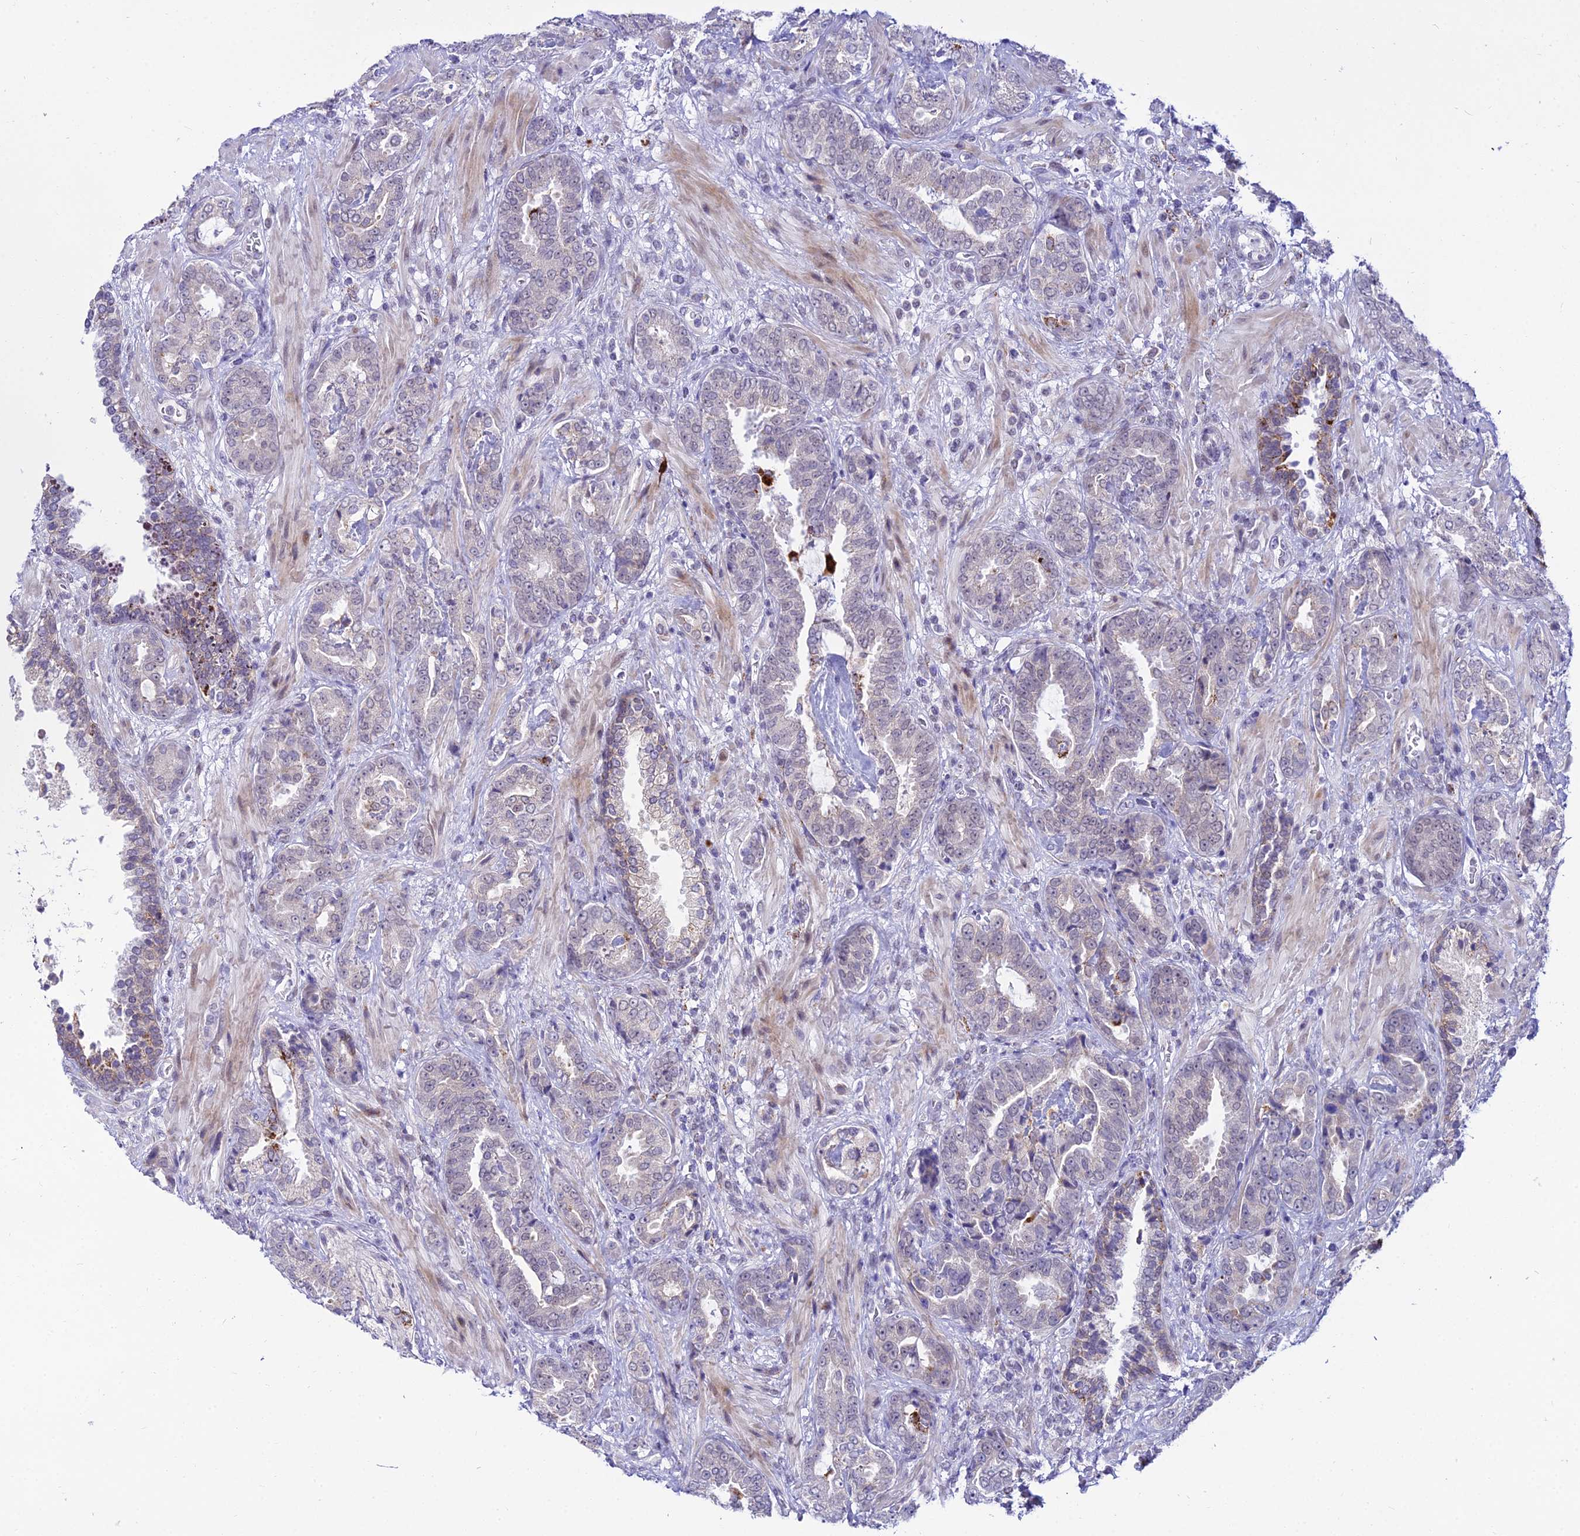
{"staining": {"intensity": "negative", "quantity": "none", "location": "none"}, "tissue": "prostate cancer", "cell_type": "Tumor cells", "image_type": "cancer", "snomed": [{"axis": "morphology", "description": "Adenocarcinoma, High grade"}, {"axis": "topography", "description": "Prostate"}], "caption": "High magnification brightfield microscopy of prostate high-grade adenocarcinoma stained with DAB (brown) and counterstained with hematoxylin (blue): tumor cells show no significant expression. (Immunohistochemistry (ihc), brightfield microscopy, high magnification).", "gene": "C6orf163", "patient": {"sex": "male", "age": 71}}